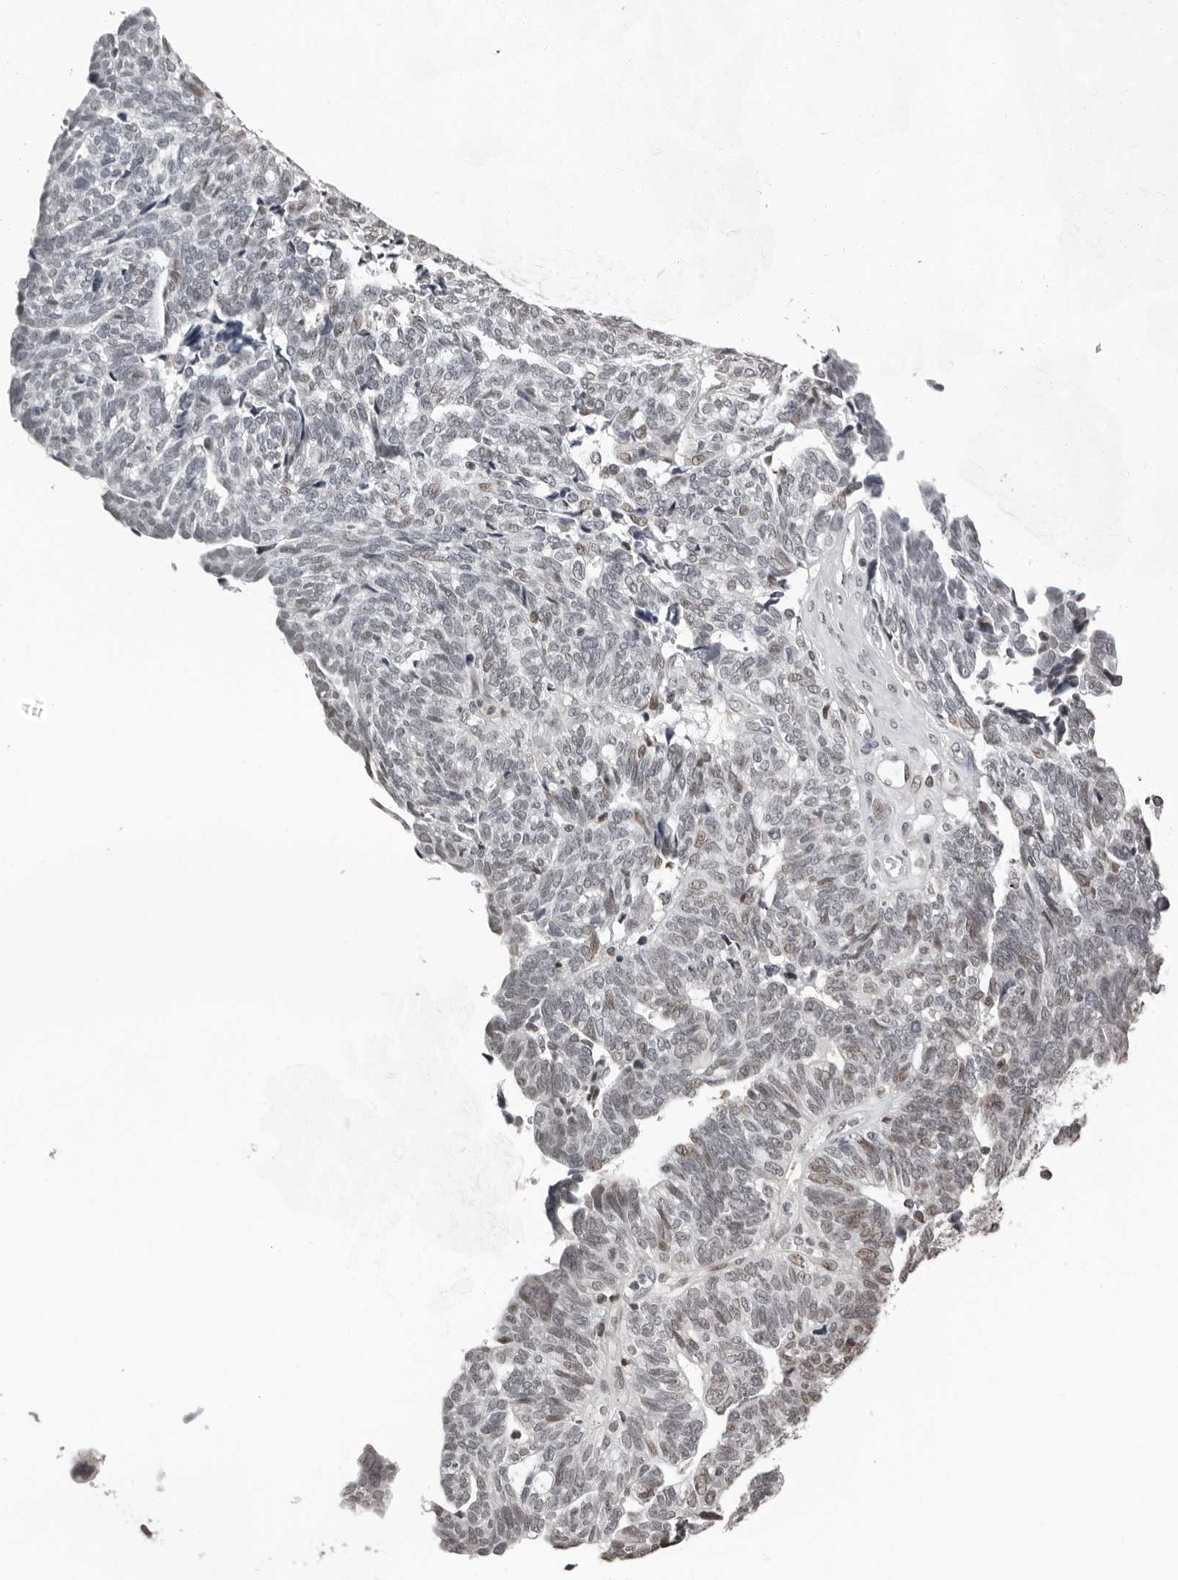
{"staining": {"intensity": "weak", "quantity": "<25%", "location": "nuclear"}, "tissue": "ovarian cancer", "cell_type": "Tumor cells", "image_type": "cancer", "snomed": [{"axis": "morphology", "description": "Cystadenocarcinoma, serous, NOS"}, {"axis": "topography", "description": "Ovary"}], "caption": "Photomicrograph shows no protein positivity in tumor cells of serous cystadenocarcinoma (ovarian) tissue.", "gene": "ORC1", "patient": {"sex": "female", "age": 79}}